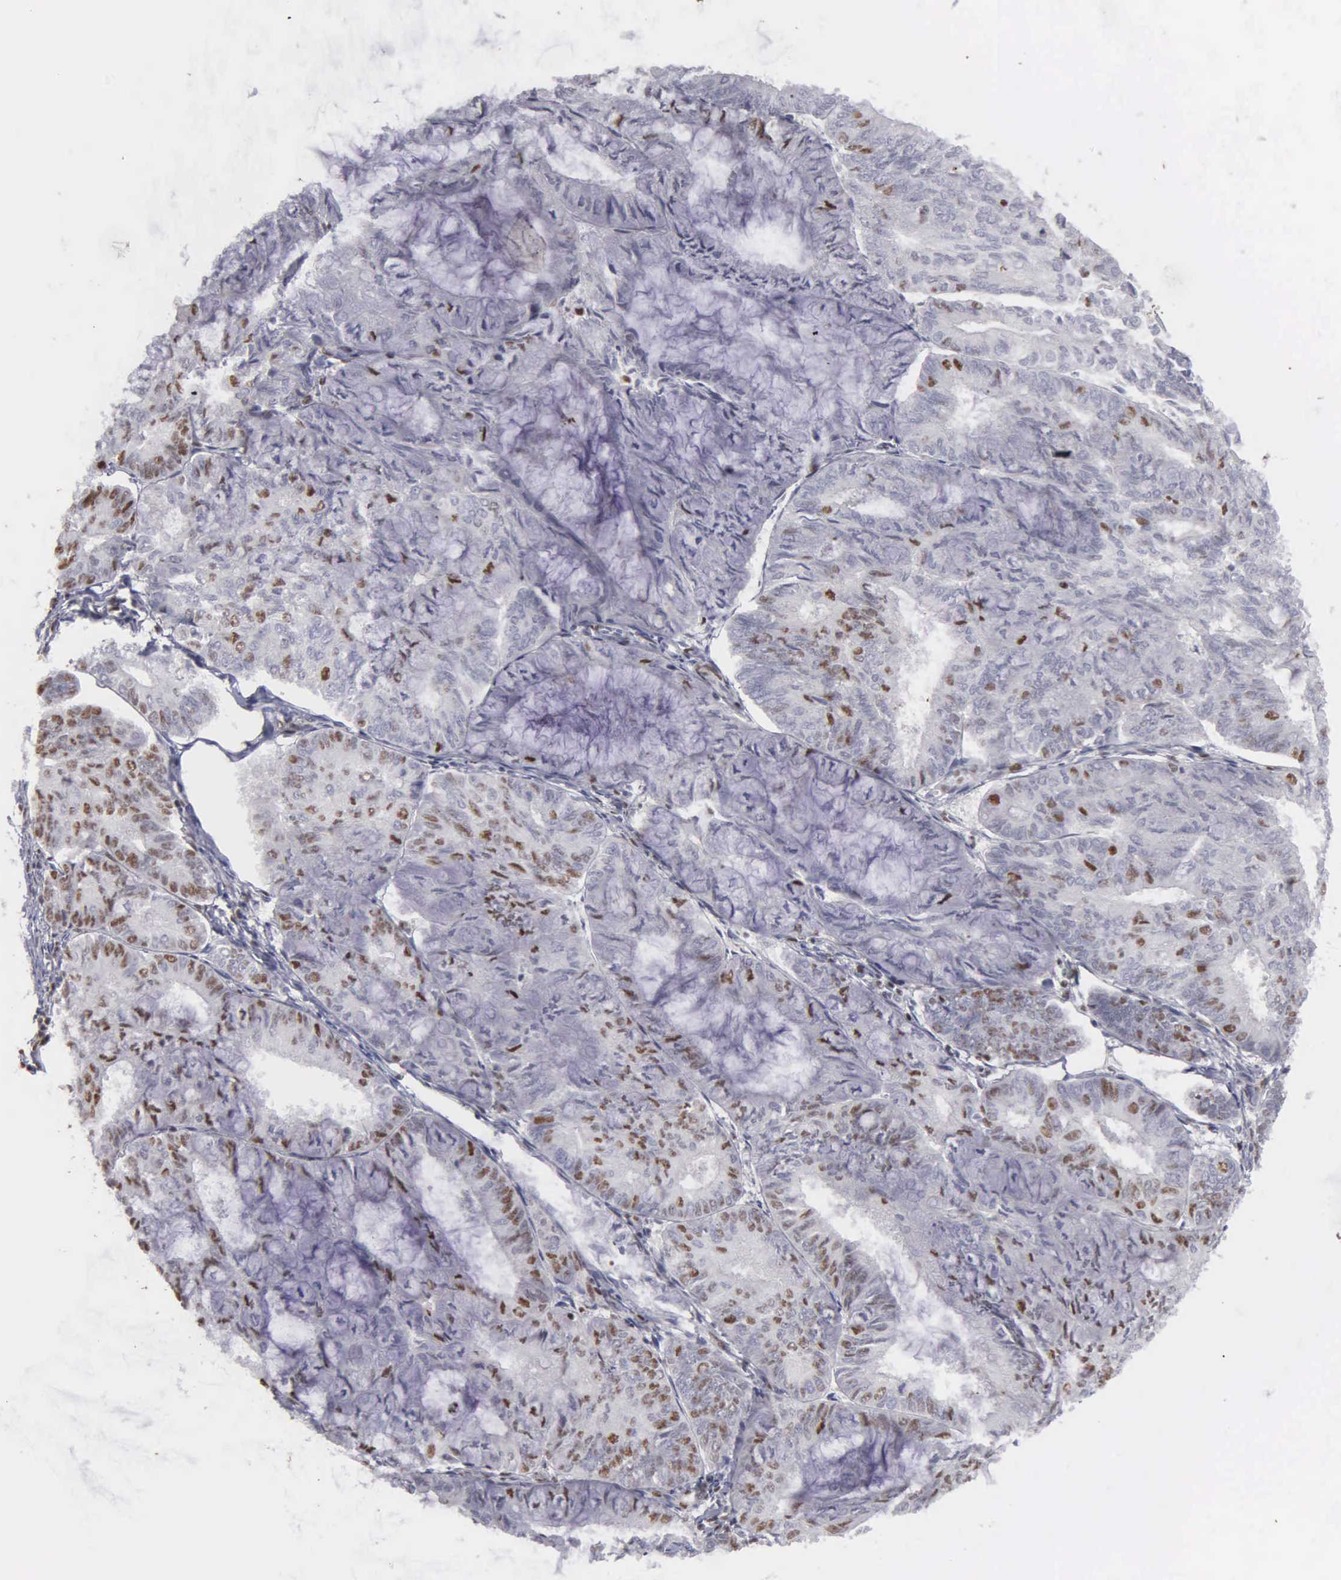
{"staining": {"intensity": "strong", "quantity": "25%-75%", "location": "nuclear"}, "tissue": "endometrial cancer", "cell_type": "Tumor cells", "image_type": "cancer", "snomed": [{"axis": "morphology", "description": "Adenocarcinoma, NOS"}, {"axis": "topography", "description": "Endometrium"}], "caption": "A high amount of strong nuclear positivity is appreciated in about 25%-75% of tumor cells in adenocarcinoma (endometrial) tissue.", "gene": "KIAA0586", "patient": {"sex": "female", "age": 59}}